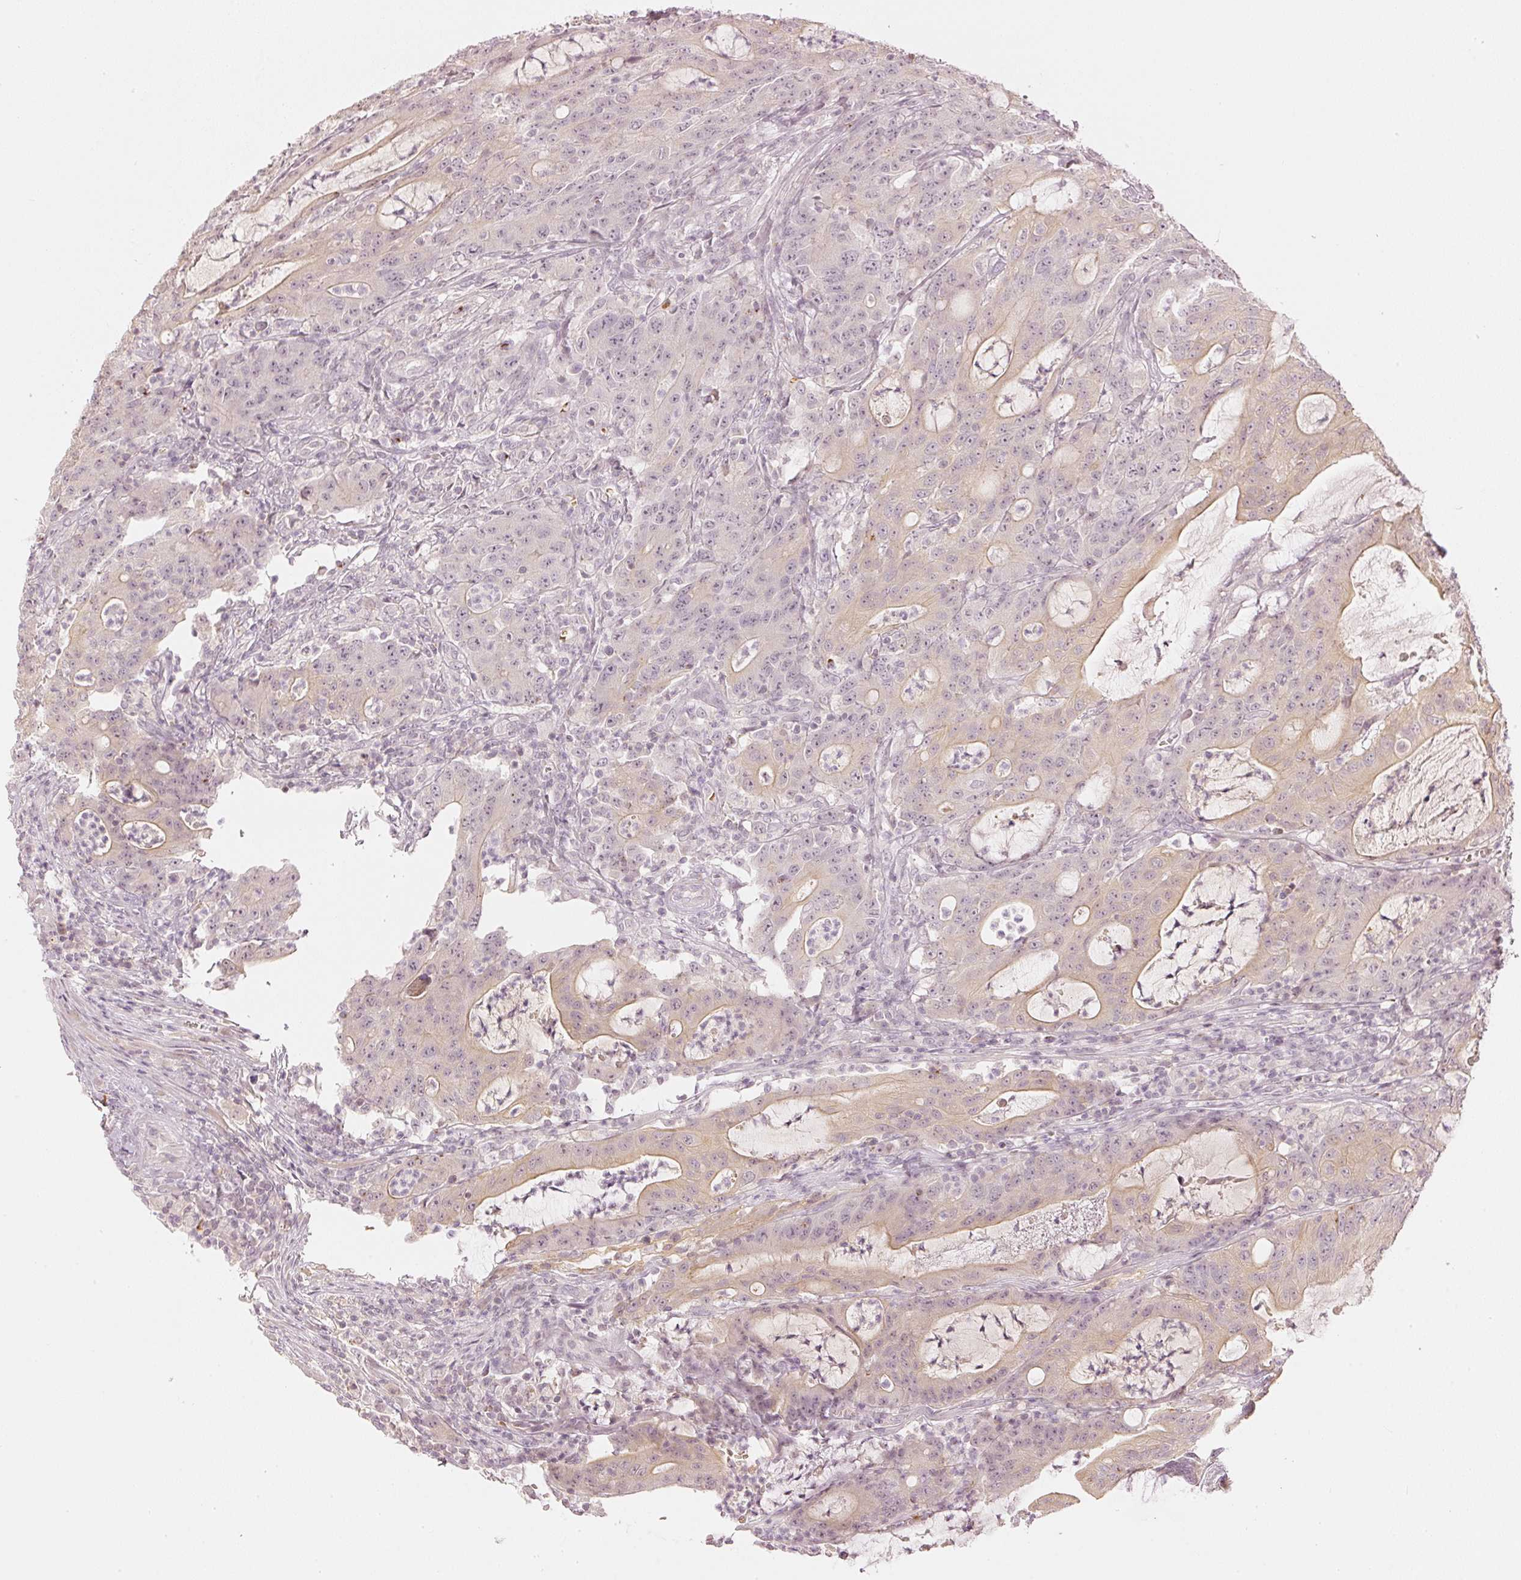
{"staining": {"intensity": "weak", "quantity": "25%-75%", "location": "cytoplasmic/membranous"}, "tissue": "colorectal cancer", "cell_type": "Tumor cells", "image_type": "cancer", "snomed": [{"axis": "morphology", "description": "Adenocarcinoma, NOS"}, {"axis": "topography", "description": "Colon"}], "caption": "Colorectal adenocarcinoma stained with immunohistochemistry reveals weak cytoplasmic/membranous positivity in about 25%-75% of tumor cells.", "gene": "GZMA", "patient": {"sex": "male", "age": 83}}